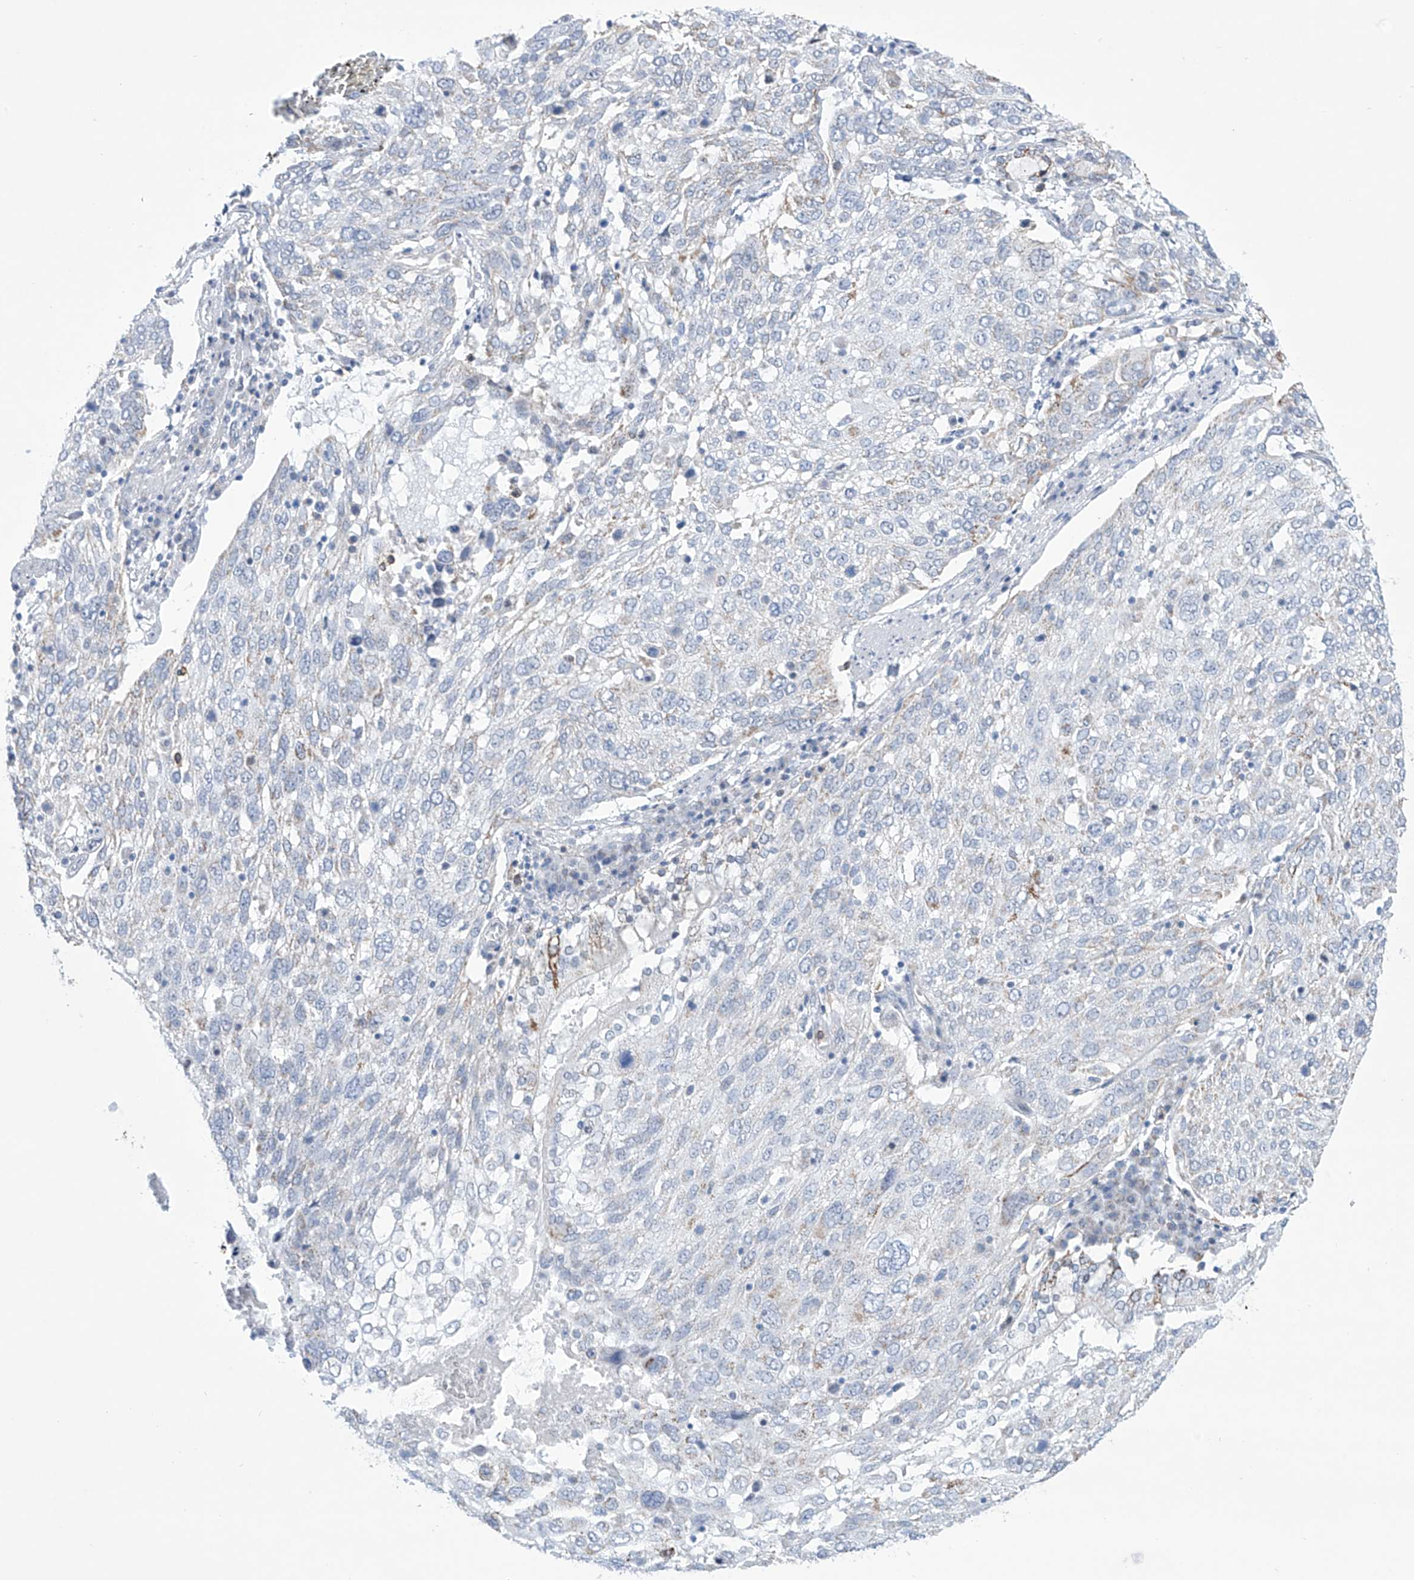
{"staining": {"intensity": "negative", "quantity": "none", "location": "none"}, "tissue": "lung cancer", "cell_type": "Tumor cells", "image_type": "cancer", "snomed": [{"axis": "morphology", "description": "Squamous cell carcinoma, NOS"}, {"axis": "topography", "description": "Lung"}], "caption": "There is no significant positivity in tumor cells of lung squamous cell carcinoma.", "gene": "ALDH6A1", "patient": {"sex": "male", "age": 65}}